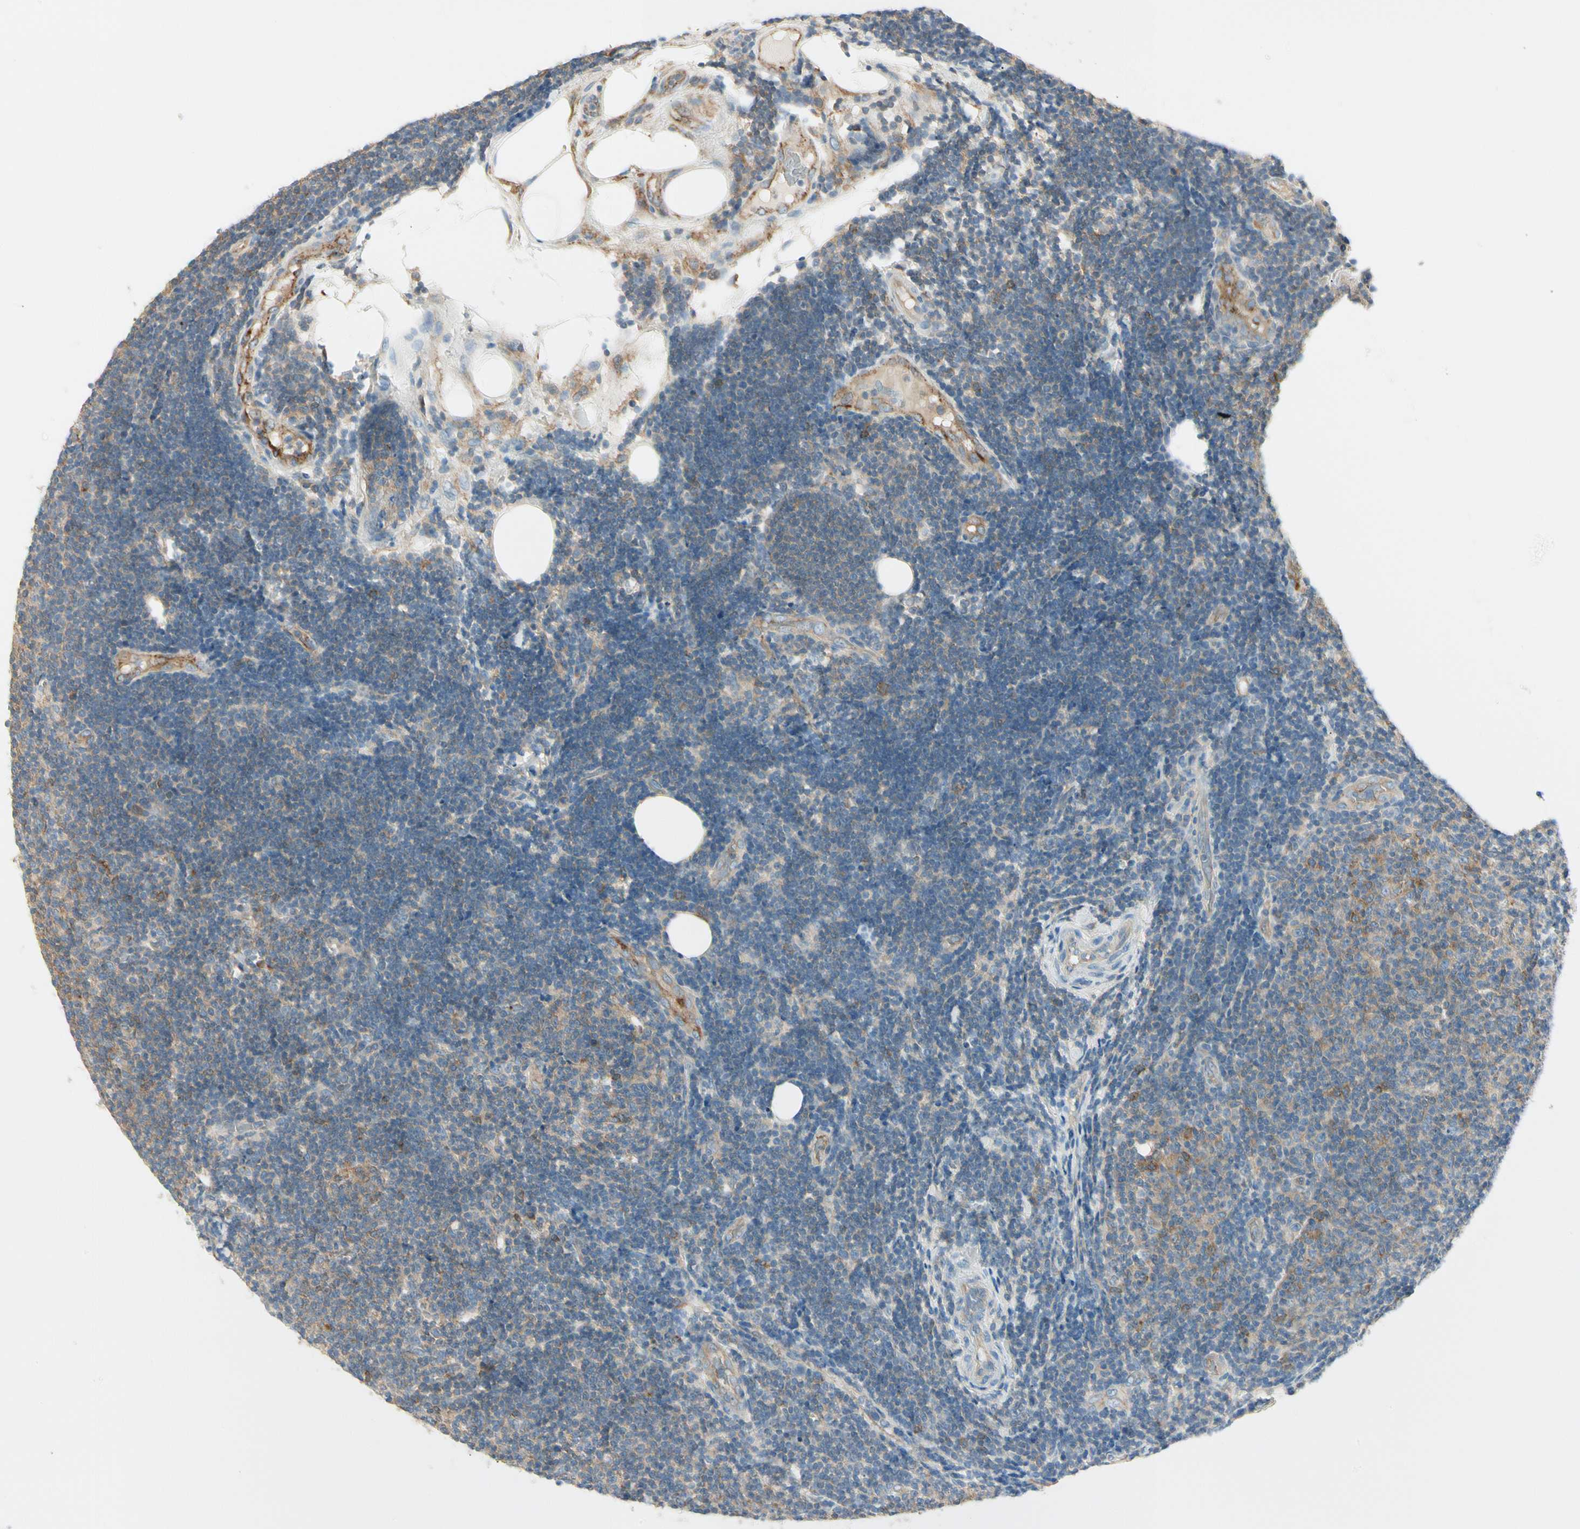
{"staining": {"intensity": "moderate", "quantity": "<25%", "location": "cytoplasmic/membranous"}, "tissue": "lymphoma", "cell_type": "Tumor cells", "image_type": "cancer", "snomed": [{"axis": "morphology", "description": "Malignant lymphoma, non-Hodgkin's type, Low grade"}, {"axis": "topography", "description": "Lymph node"}], "caption": "This photomicrograph displays immunohistochemistry (IHC) staining of low-grade malignant lymphoma, non-Hodgkin's type, with low moderate cytoplasmic/membranous expression in approximately <25% of tumor cells.", "gene": "AGFG1", "patient": {"sex": "male", "age": 83}}